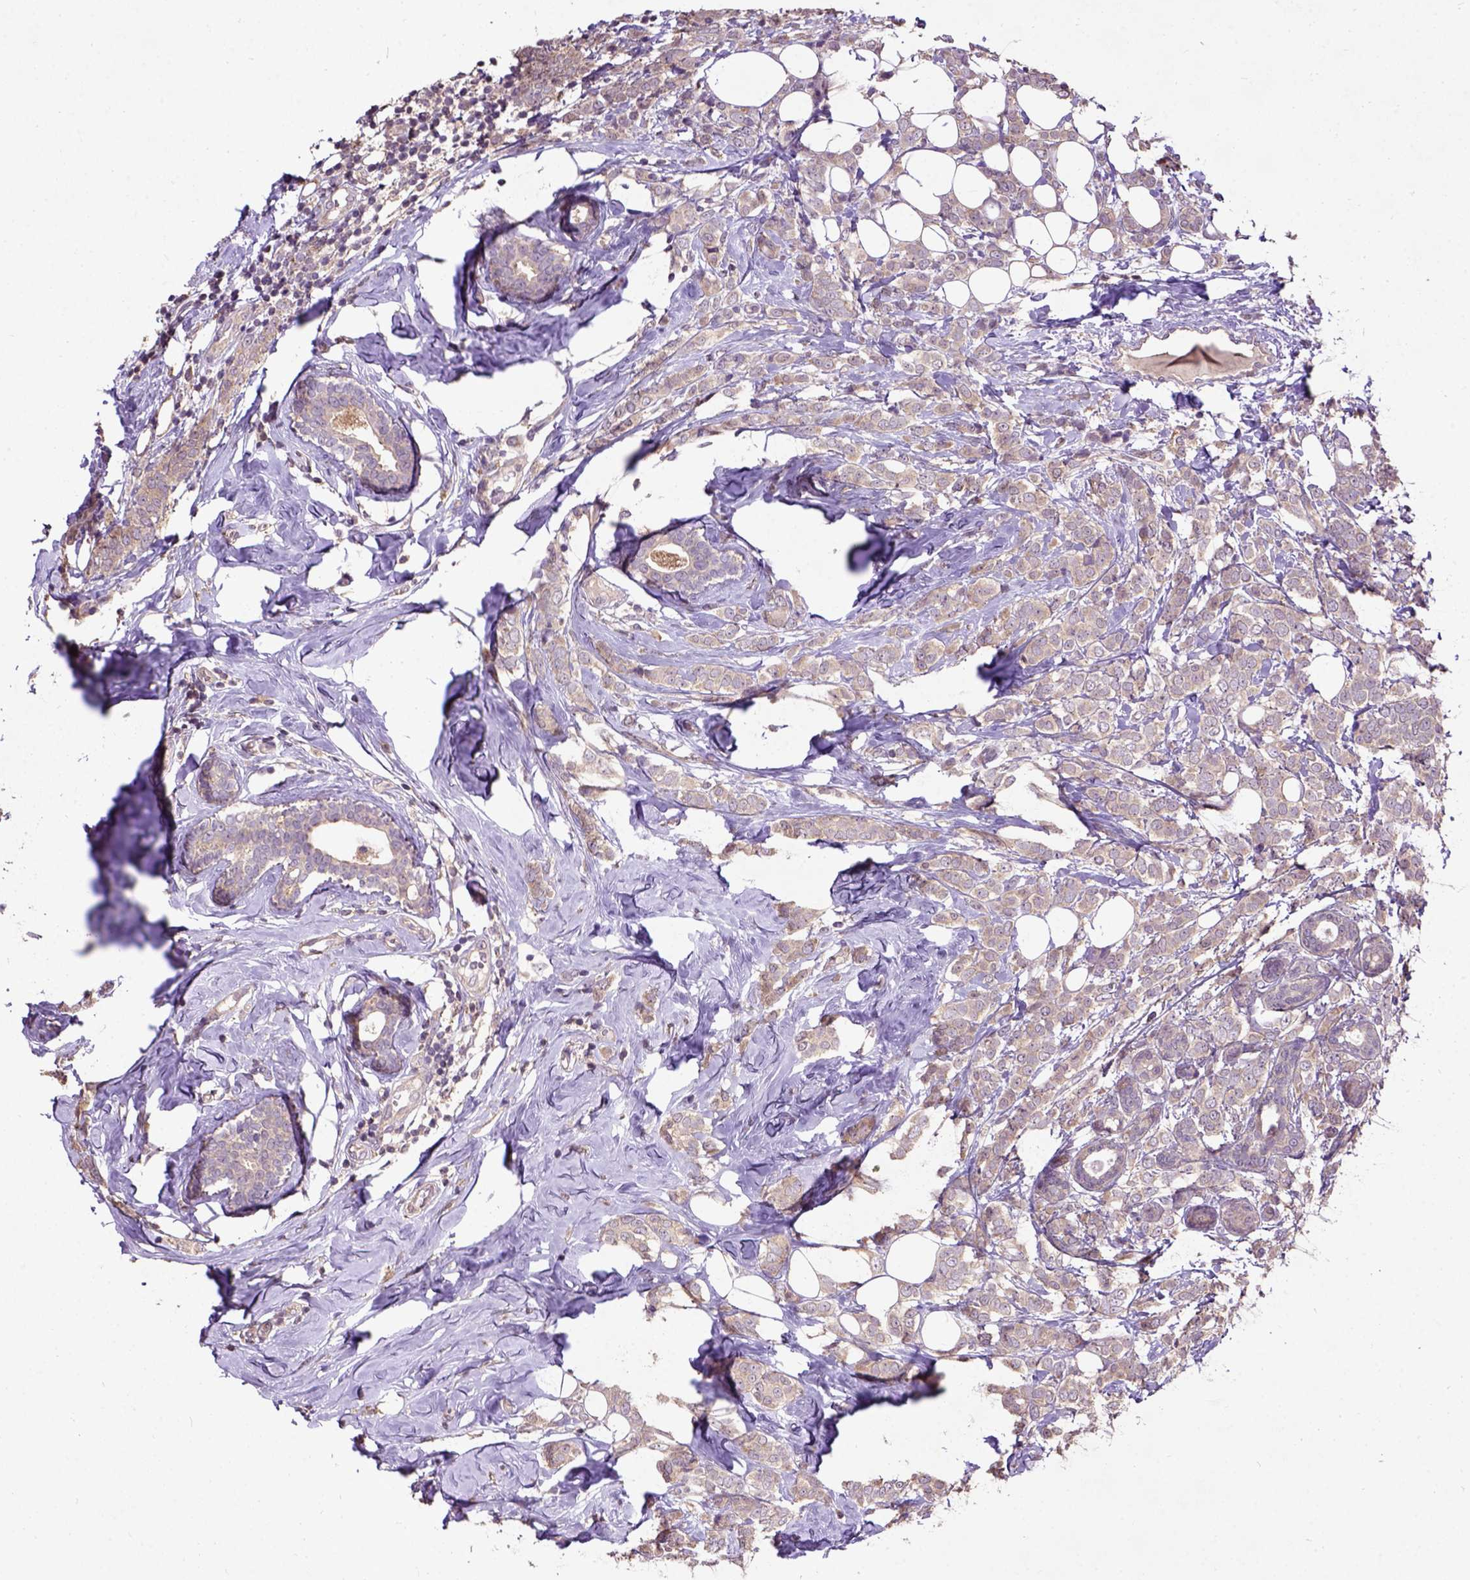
{"staining": {"intensity": "weak", "quantity": ">75%", "location": "cytoplasmic/membranous"}, "tissue": "breast cancer", "cell_type": "Tumor cells", "image_type": "cancer", "snomed": [{"axis": "morphology", "description": "Lobular carcinoma"}, {"axis": "topography", "description": "Breast"}], "caption": "High-magnification brightfield microscopy of breast cancer (lobular carcinoma) stained with DAB (brown) and counterstained with hematoxylin (blue). tumor cells exhibit weak cytoplasmic/membranous staining is appreciated in about>75% of cells.", "gene": "KBTBD8", "patient": {"sex": "female", "age": 49}}